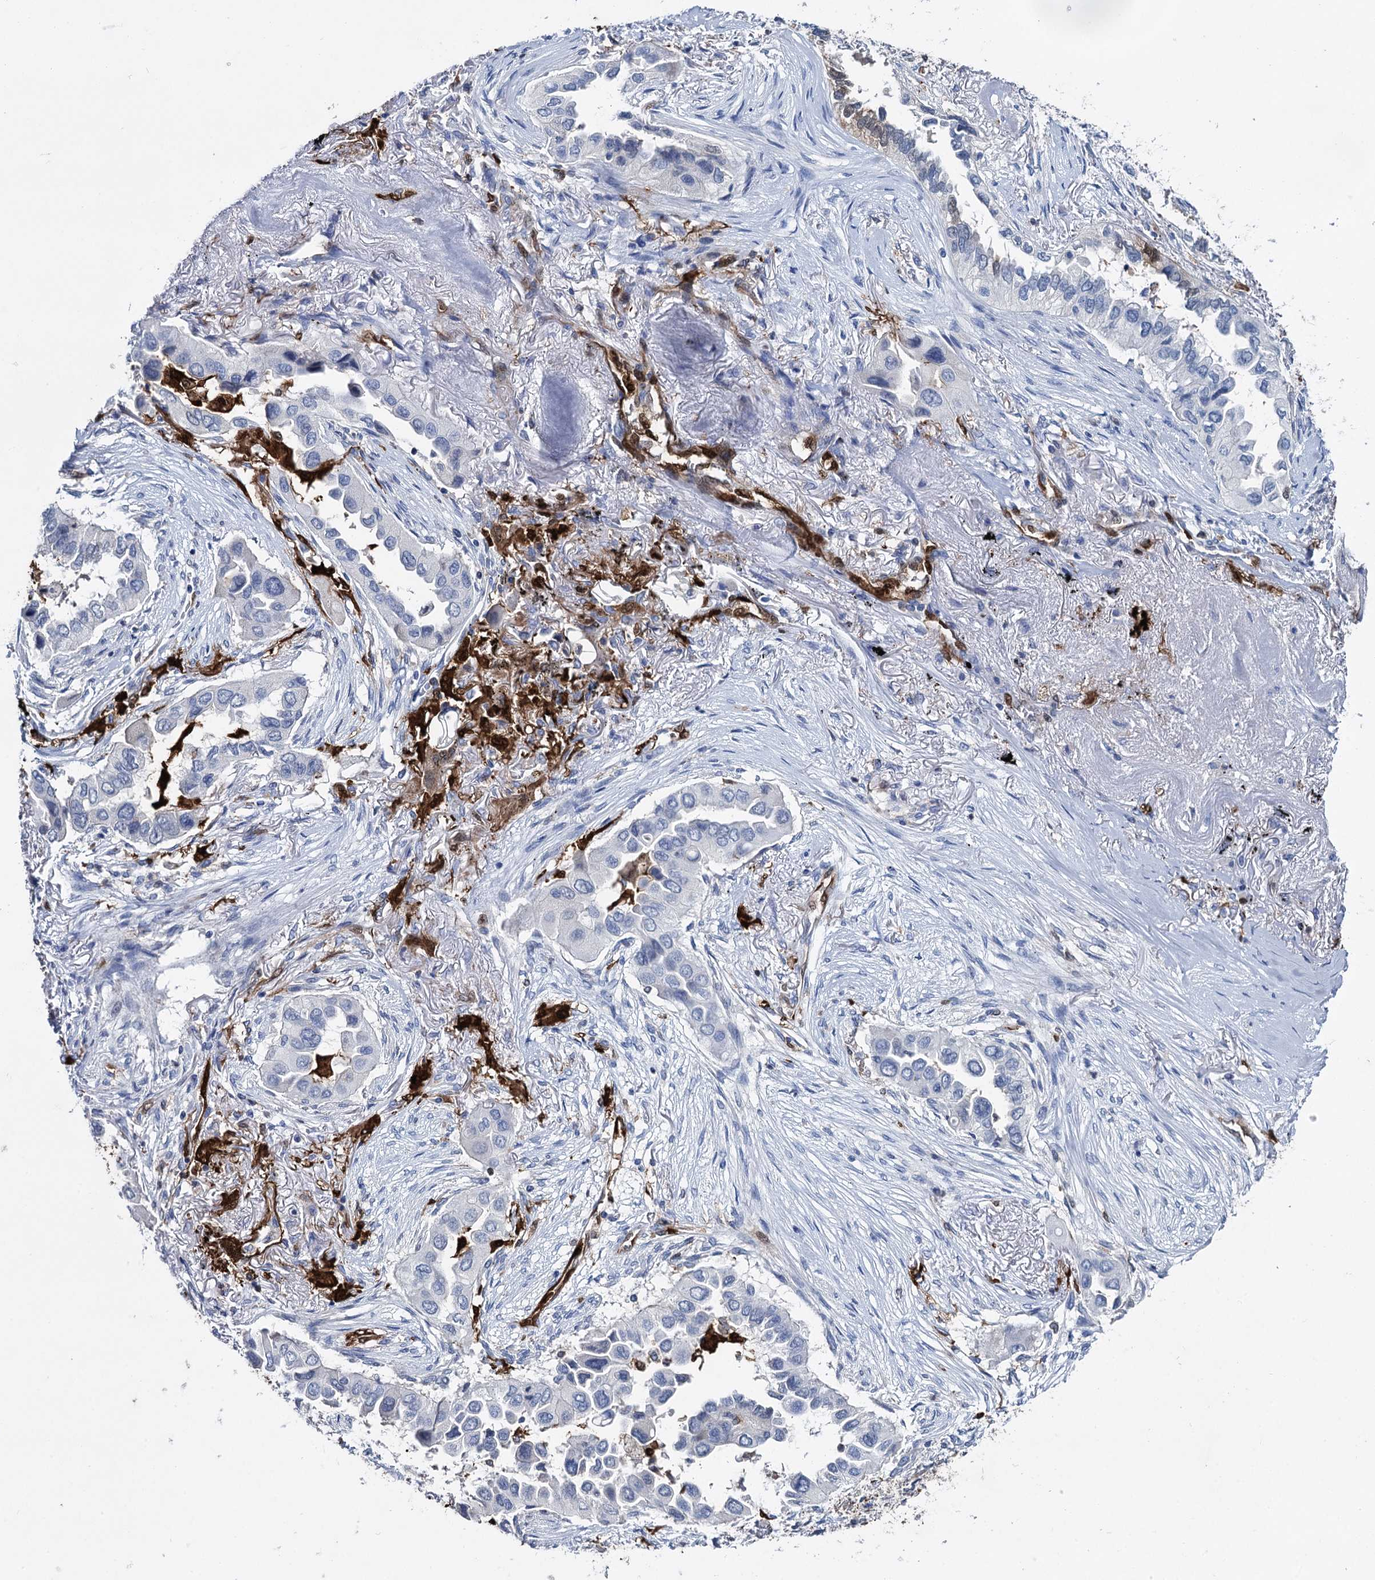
{"staining": {"intensity": "negative", "quantity": "none", "location": "none"}, "tissue": "lung cancer", "cell_type": "Tumor cells", "image_type": "cancer", "snomed": [{"axis": "morphology", "description": "Adenocarcinoma, NOS"}, {"axis": "topography", "description": "Lung"}], "caption": "Immunohistochemistry (IHC) histopathology image of lung cancer stained for a protein (brown), which exhibits no positivity in tumor cells.", "gene": "FABP5", "patient": {"sex": "female", "age": 76}}